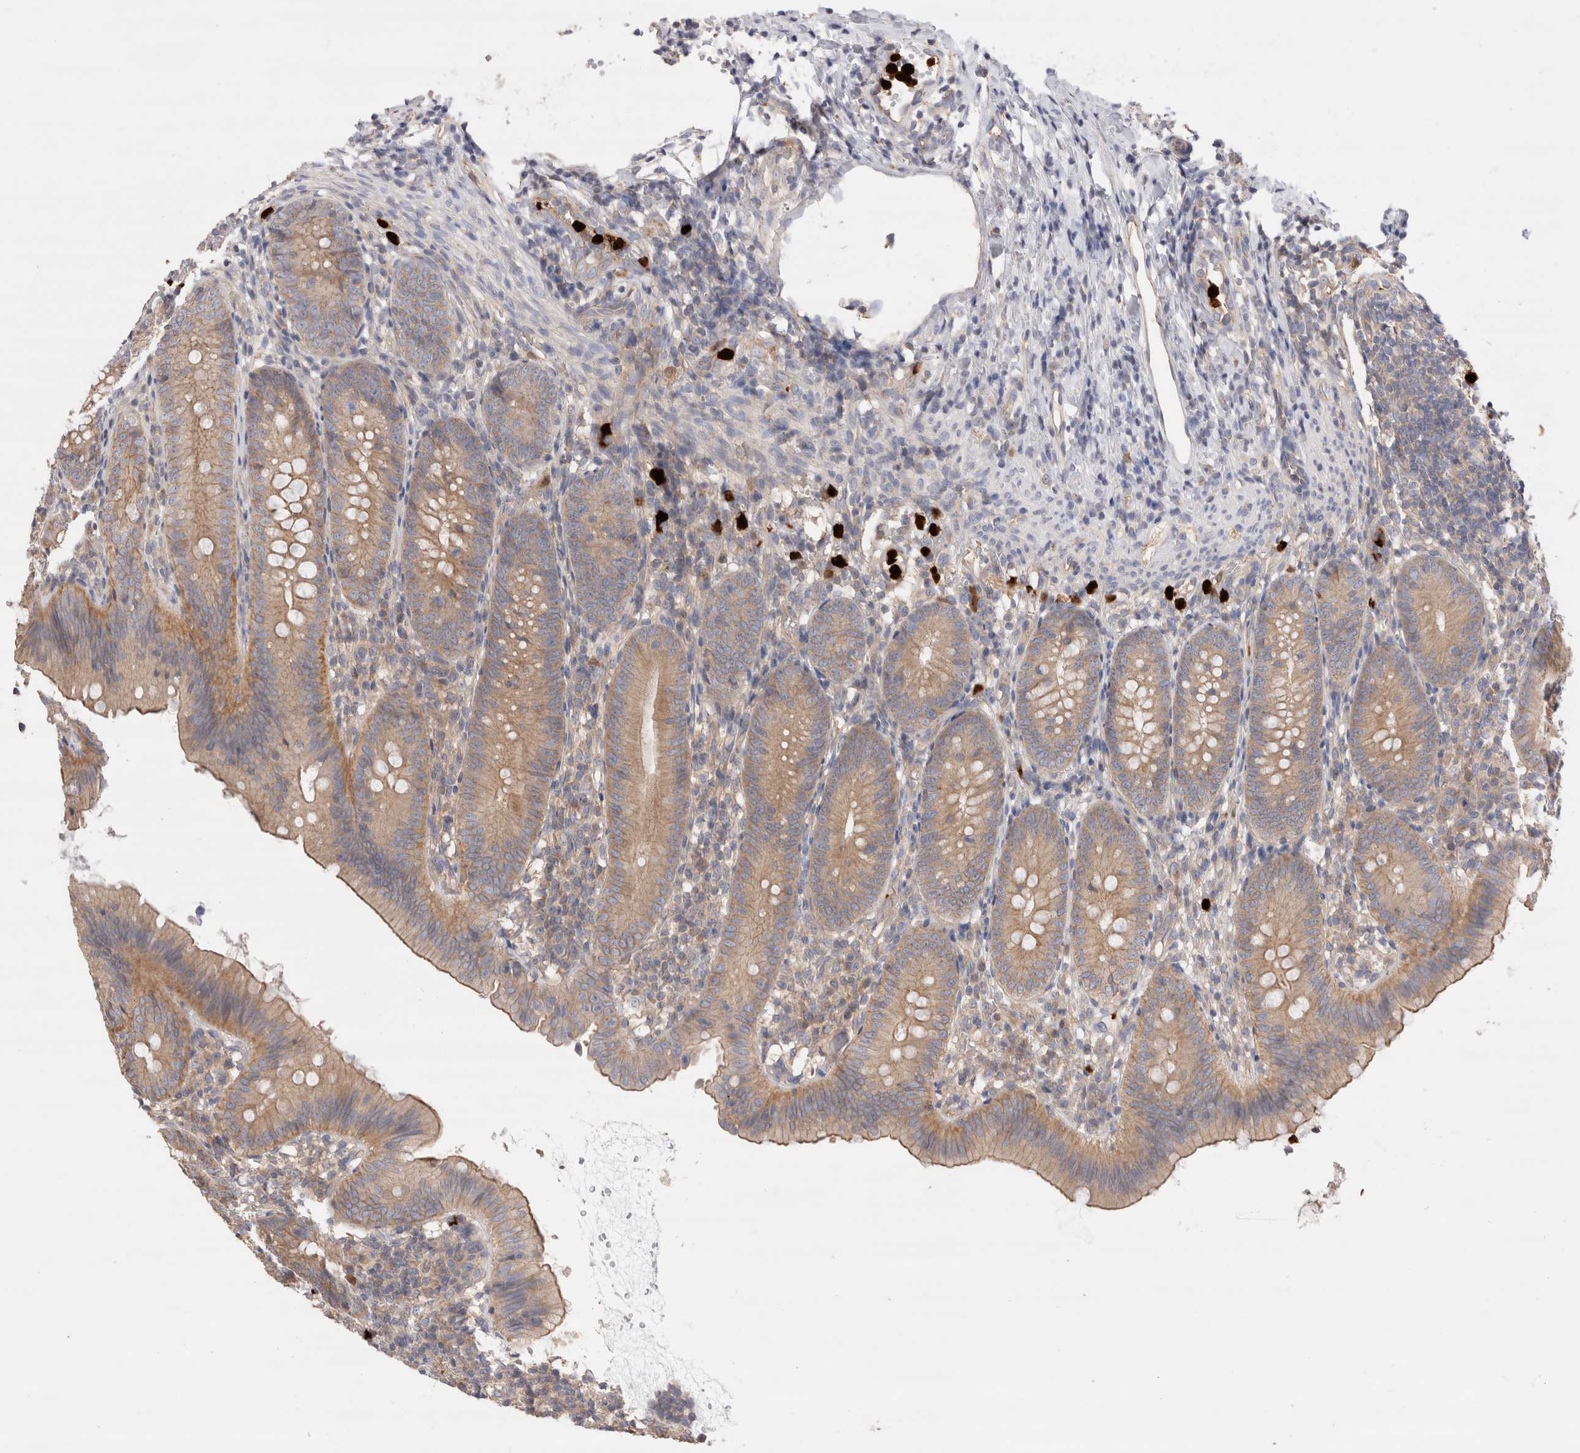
{"staining": {"intensity": "moderate", "quantity": ">75%", "location": "cytoplasmic/membranous"}, "tissue": "appendix", "cell_type": "Glandular cells", "image_type": "normal", "snomed": [{"axis": "morphology", "description": "Normal tissue, NOS"}, {"axis": "topography", "description": "Appendix"}], "caption": "This is a micrograph of immunohistochemistry (IHC) staining of unremarkable appendix, which shows moderate staining in the cytoplasmic/membranous of glandular cells.", "gene": "NXT2", "patient": {"sex": "male", "age": 1}}